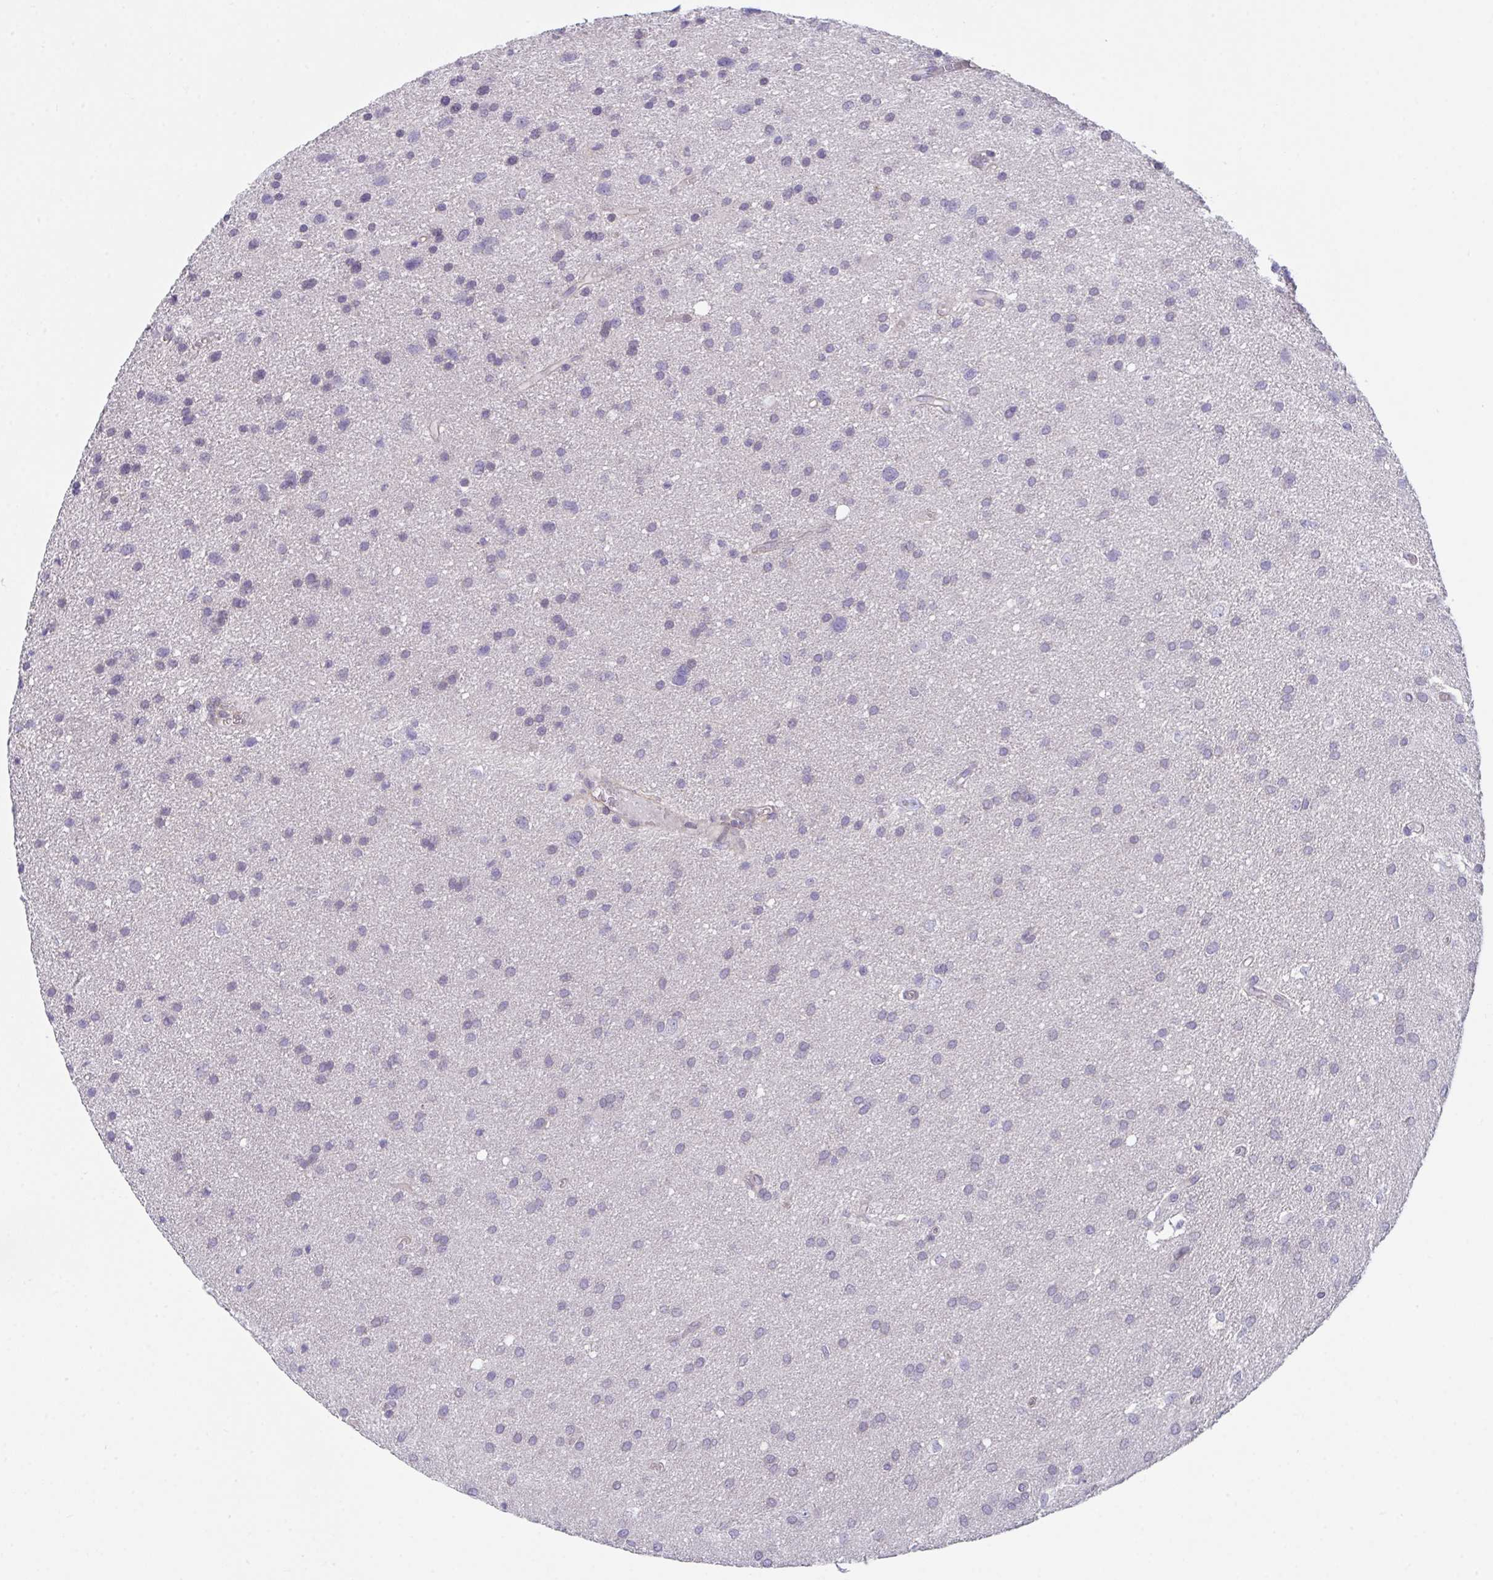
{"staining": {"intensity": "negative", "quantity": "none", "location": "none"}, "tissue": "glioma", "cell_type": "Tumor cells", "image_type": "cancer", "snomed": [{"axis": "morphology", "description": "Glioma, malignant, Low grade"}, {"axis": "topography", "description": "Brain"}], "caption": "IHC histopathology image of neoplastic tissue: human malignant low-grade glioma stained with DAB demonstrates no significant protein positivity in tumor cells.", "gene": "RHOXF1", "patient": {"sex": "female", "age": 54}}